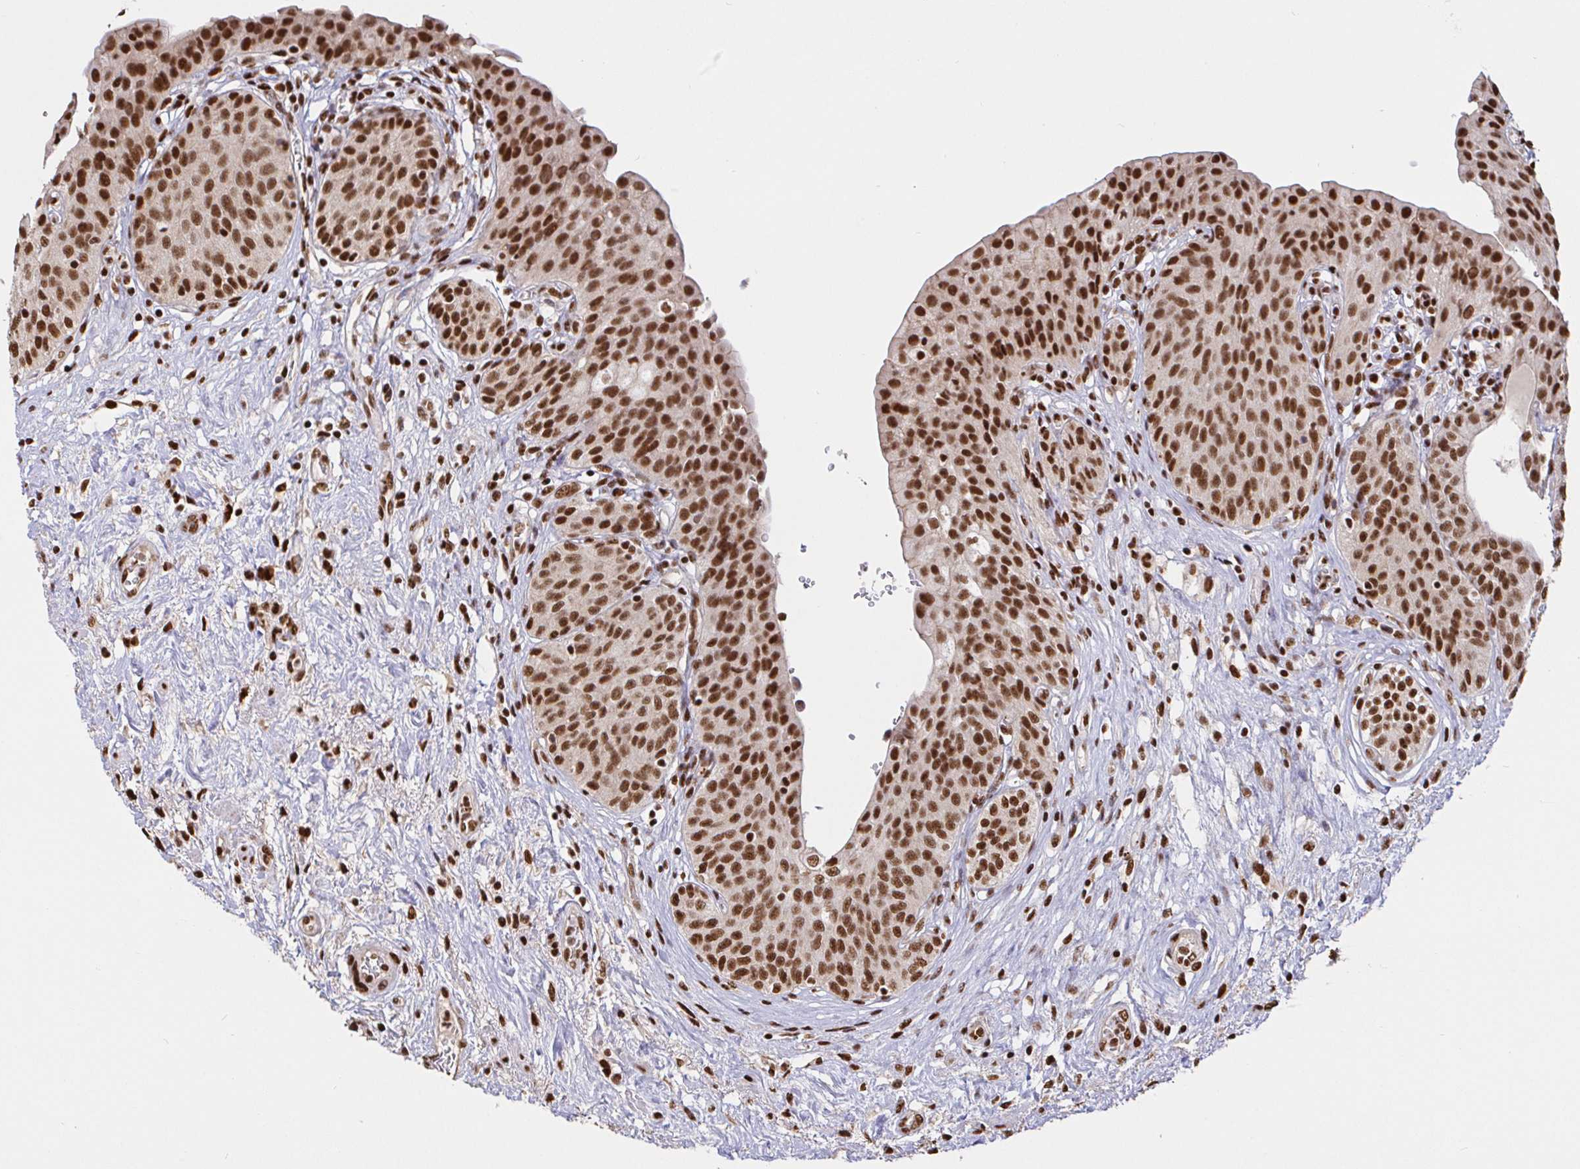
{"staining": {"intensity": "strong", "quantity": ">75%", "location": "nuclear"}, "tissue": "urinary bladder", "cell_type": "Urothelial cells", "image_type": "normal", "snomed": [{"axis": "morphology", "description": "Normal tissue, NOS"}, {"axis": "topography", "description": "Urinary bladder"}], "caption": "A photomicrograph showing strong nuclear expression in approximately >75% of urothelial cells in unremarkable urinary bladder, as visualized by brown immunohistochemical staining.", "gene": "SP3", "patient": {"sex": "male", "age": 68}}